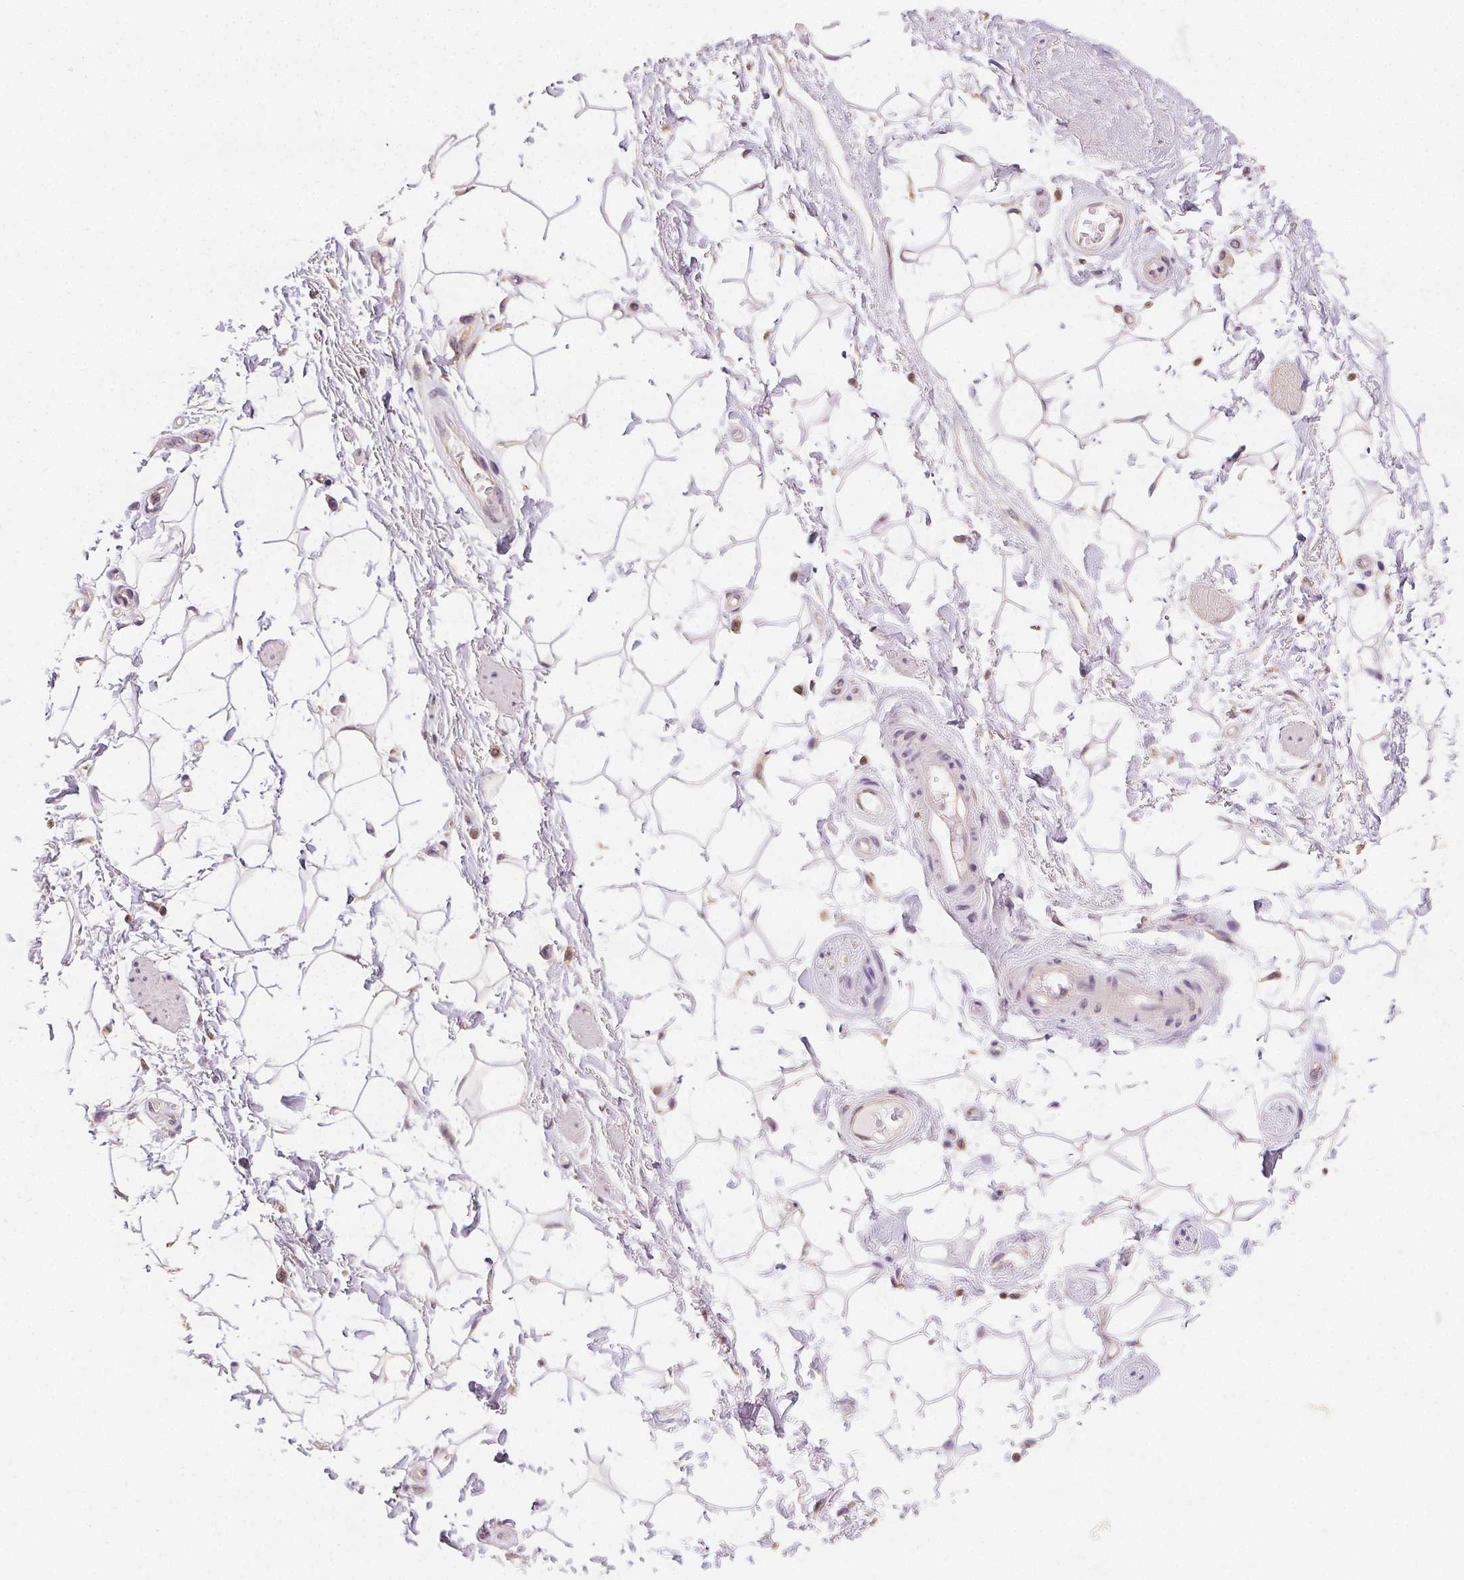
{"staining": {"intensity": "negative", "quantity": "none", "location": "none"}, "tissue": "adipose tissue", "cell_type": "Adipocytes", "image_type": "normal", "snomed": [{"axis": "morphology", "description": "Normal tissue, NOS"}, {"axis": "topography", "description": "Anal"}, {"axis": "topography", "description": "Peripheral nerve tissue"}], "caption": "Immunohistochemistry of normal human adipose tissue demonstrates no positivity in adipocytes. (DAB (3,3'-diaminobenzidine) immunohistochemistry, high magnification).", "gene": "SEZ6L2", "patient": {"sex": "male", "age": 51}}